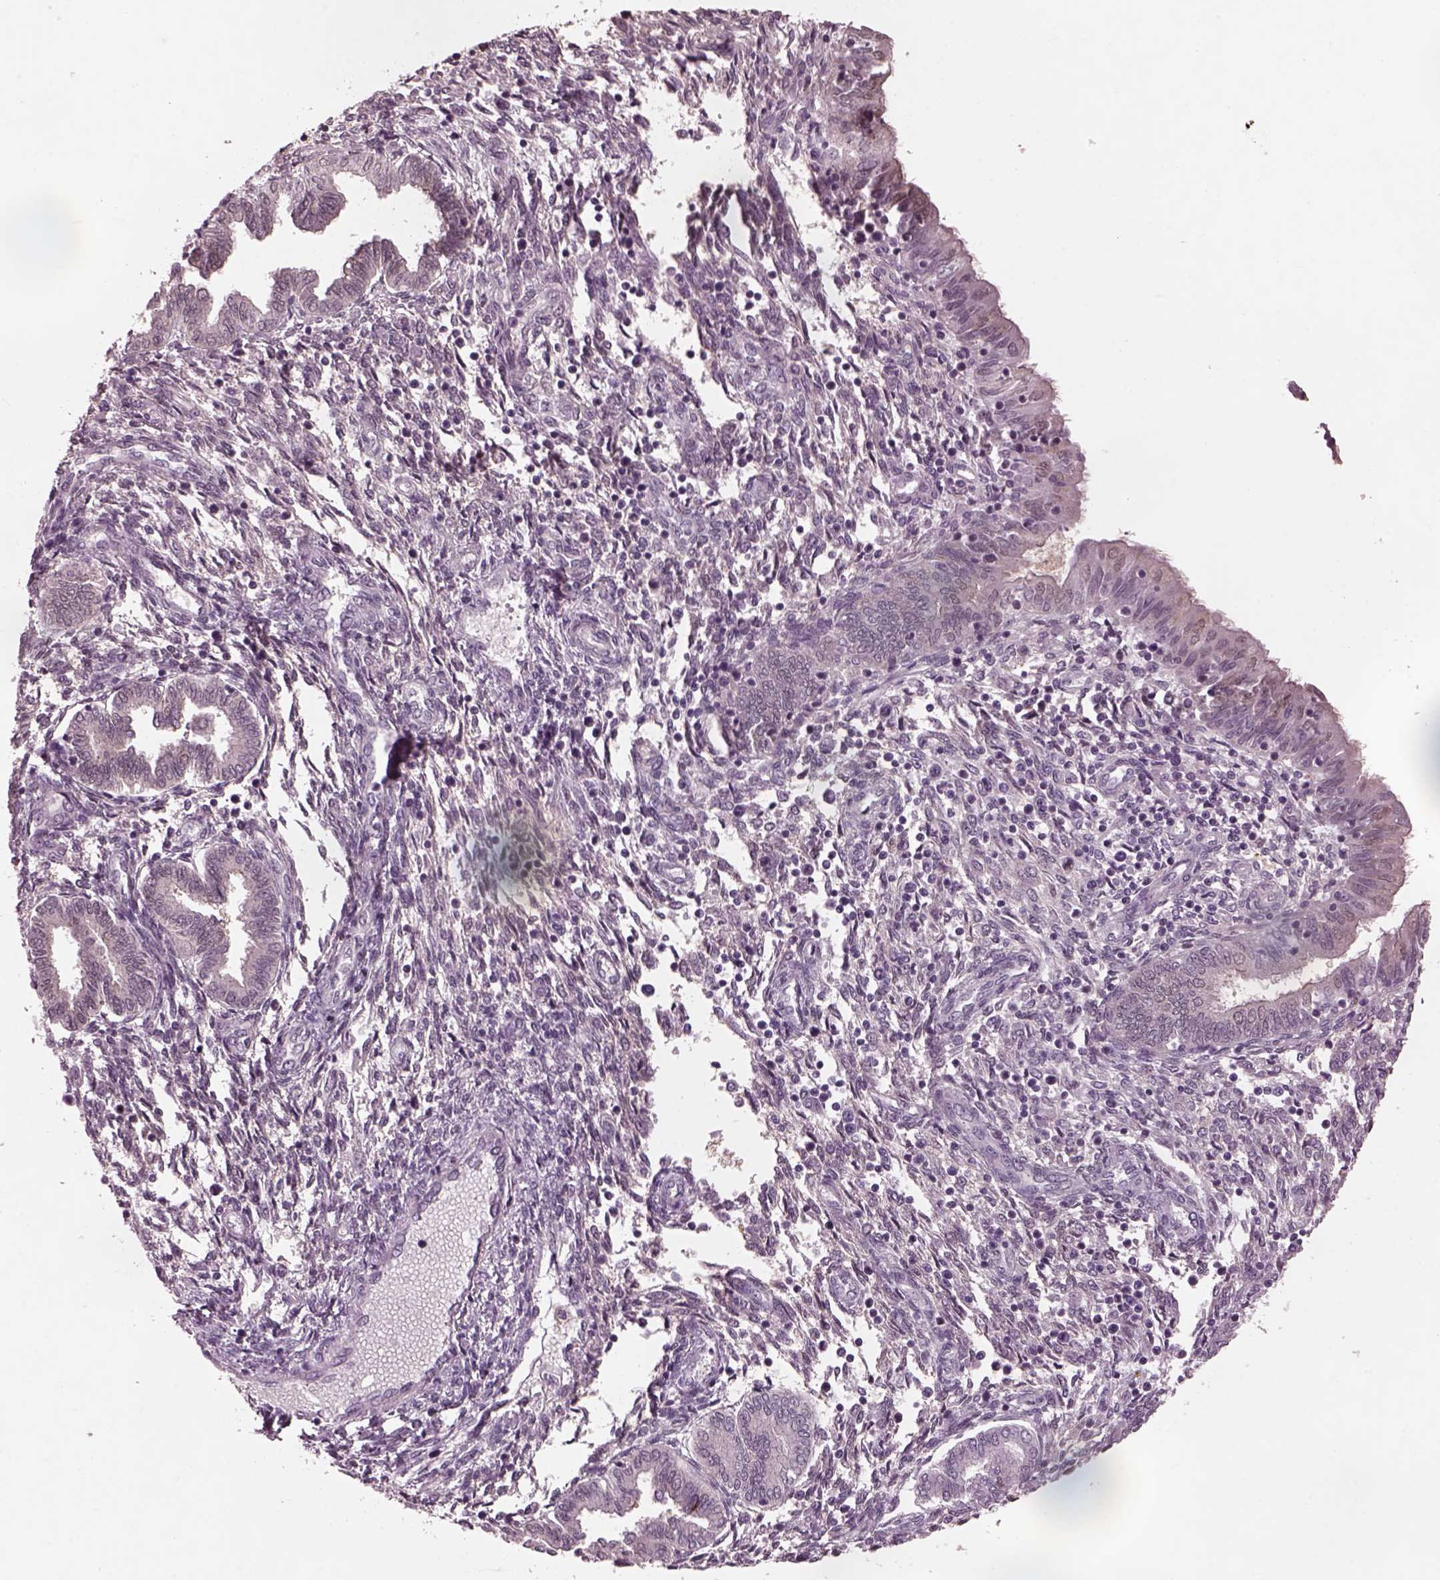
{"staining": {"intensity": "negative", "quantity": "none", "location": "none"}, "tissue": "endometrium", "cell_type": "Cells in endometrial stroma", "image_type": "normal", "snomed": [{"axis": "morphology", "description": "Normal tissue, NOS"}, {"axis": "topography", "description": "Endometrium"}], "caption": "A histopathology image of endometrium stained for a protein exhibits no brown staining in cells in endometrial stroma.", "gene": "SRI", "patient": {"sex": "female", "age": 42}}